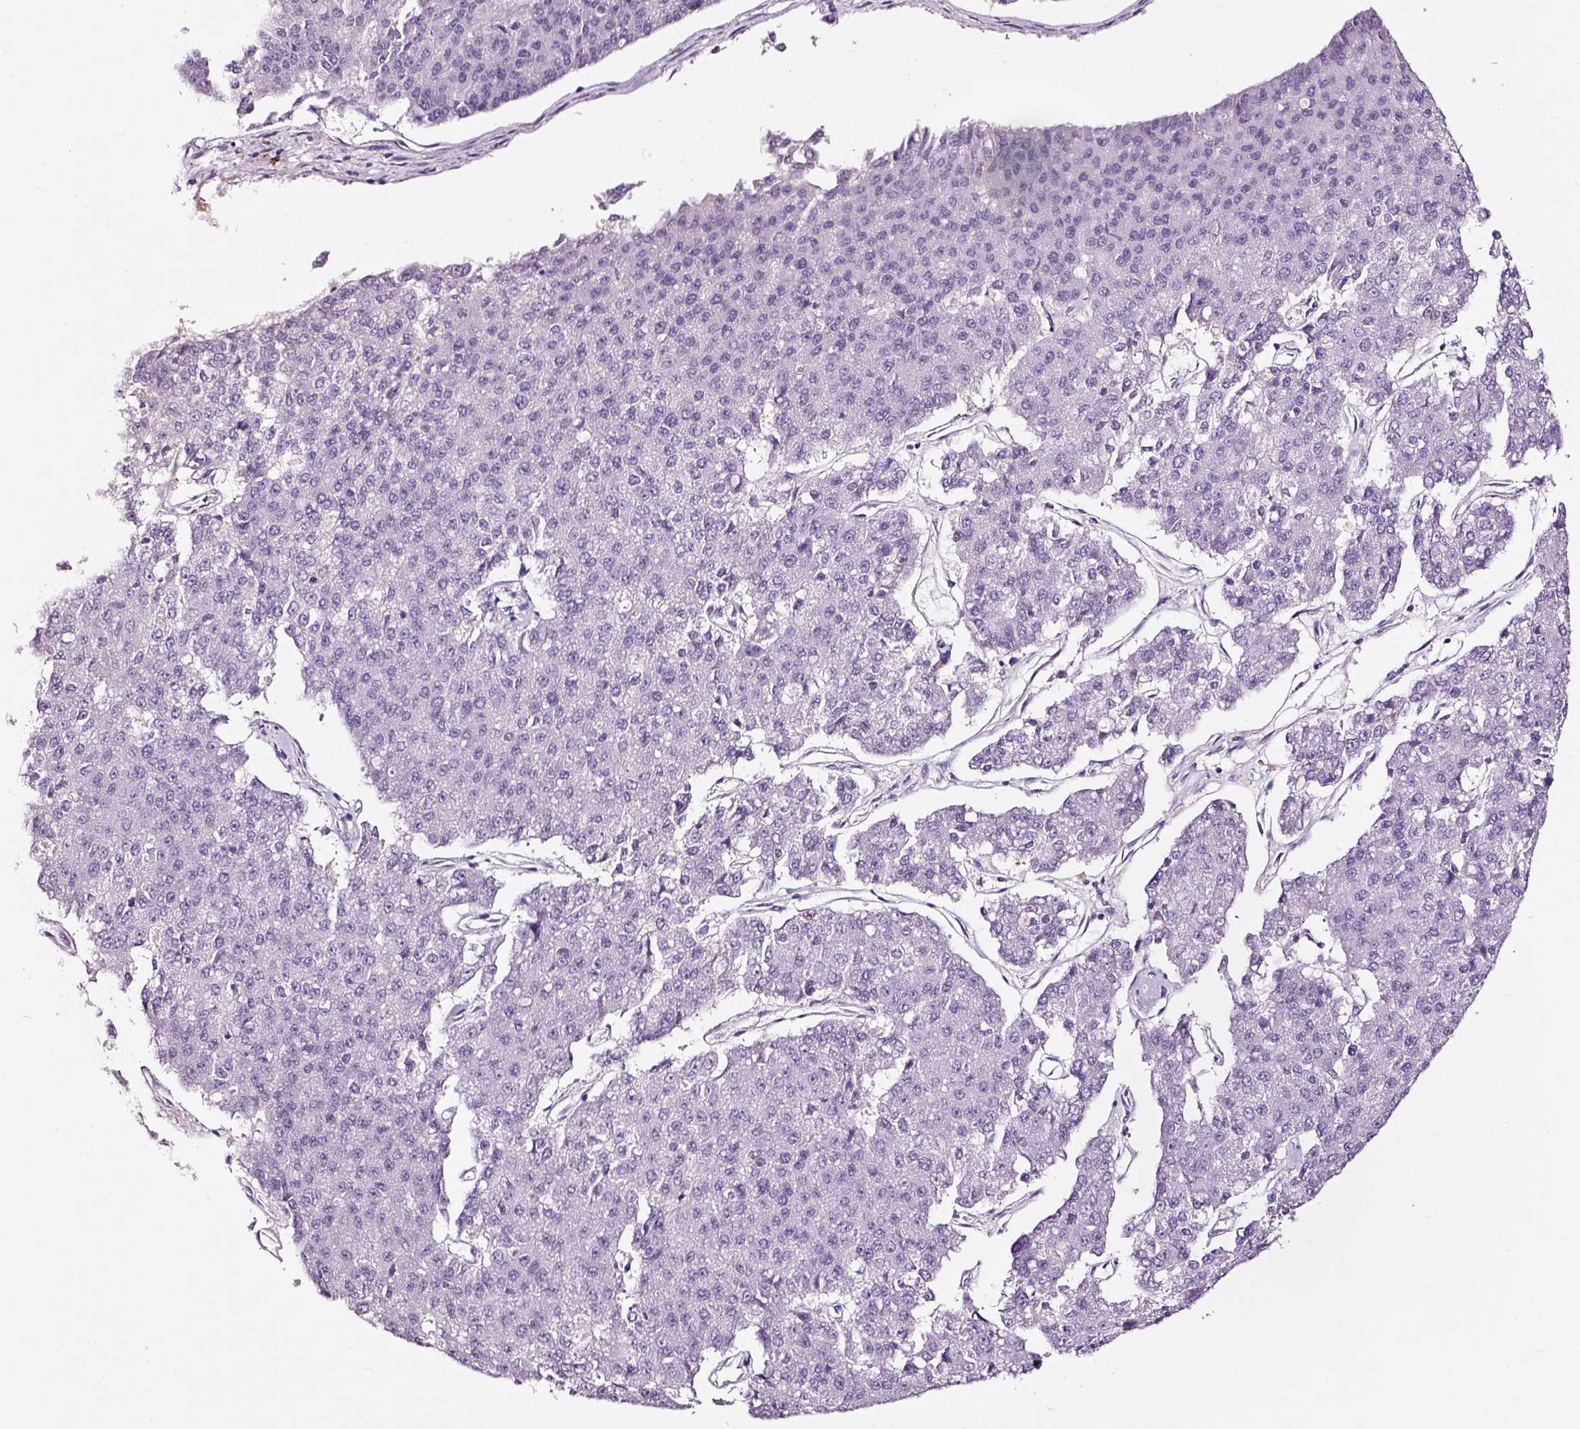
{"staining": {"intensity": "negative", "quantity": "none", "location": "none"}, "tissue": "pancreatic cancer", "cell_type": "Tumor cells", "image_type": "cancer", "snomed": [{"axis": "morphology", "description": "Adenocarcinoma, NOS"}, {"axis": "topography", "description": "Pancreas"}], "caption": "This is an IHC micrograph of adenocarcinoma (pancreatic). There is no positivity in tumor cells.", "gene": "LAMP3", "patient": {"sex": "male", "age": 50}}